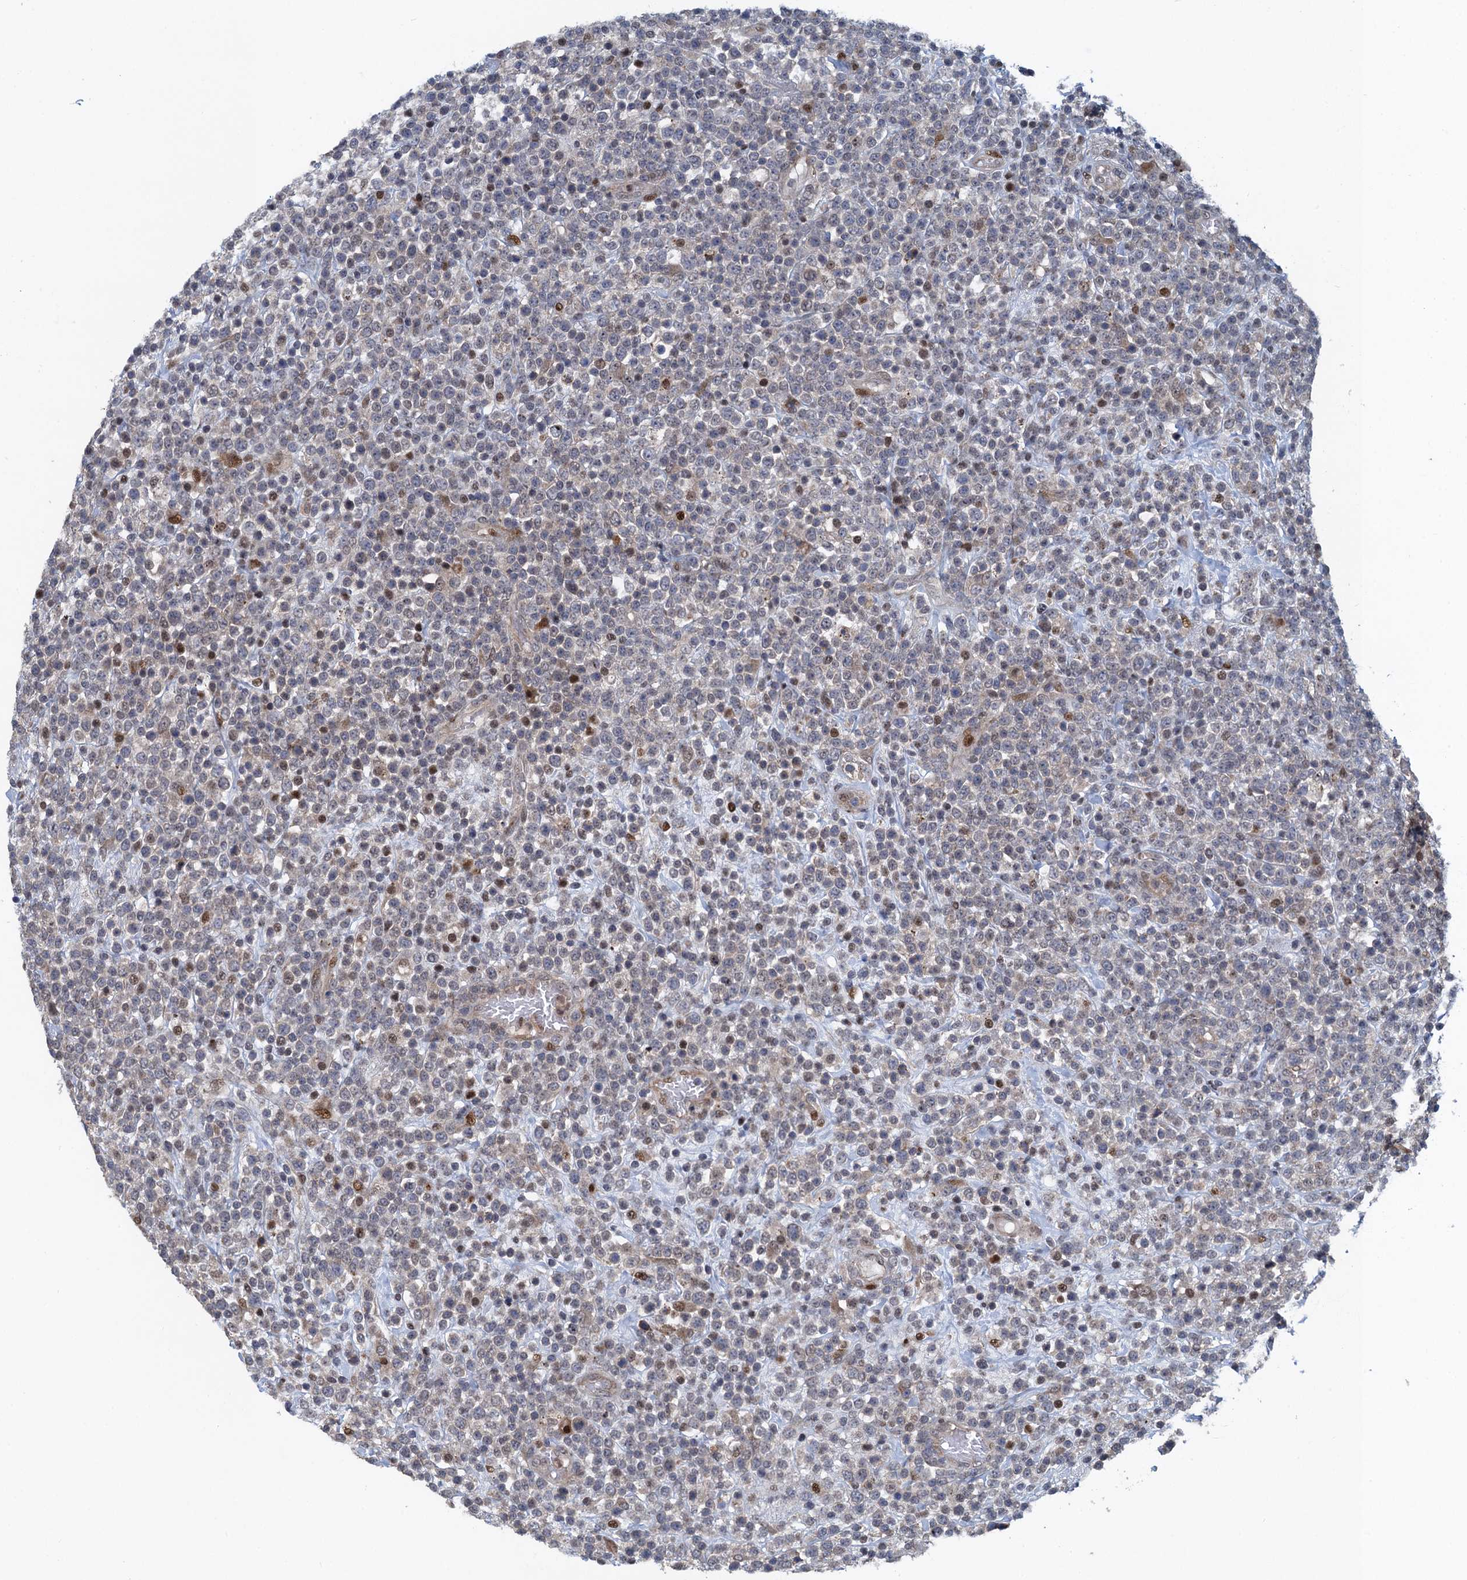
{"staining": {"intensity": "negative", "quantity": "none", "location": "none"}, "tissue": "lymphoma", "cell_type": "Tumor cells", "image_type": "cancer", "snomed": [{"axis": "morphology", "description": "Malignant lymphoma, non-Hodgkin's type, High grade"}, {"axis": "topography", "description": "Colon"}], "caption": "A histopathology image of malignant lymphoma, non-Hodgkin's type (high-grade) stained for a protein exhibits no brown staining in tumor cells.", "gene": "ATOSA", "patient": {"sex": "female", "age": 53}}